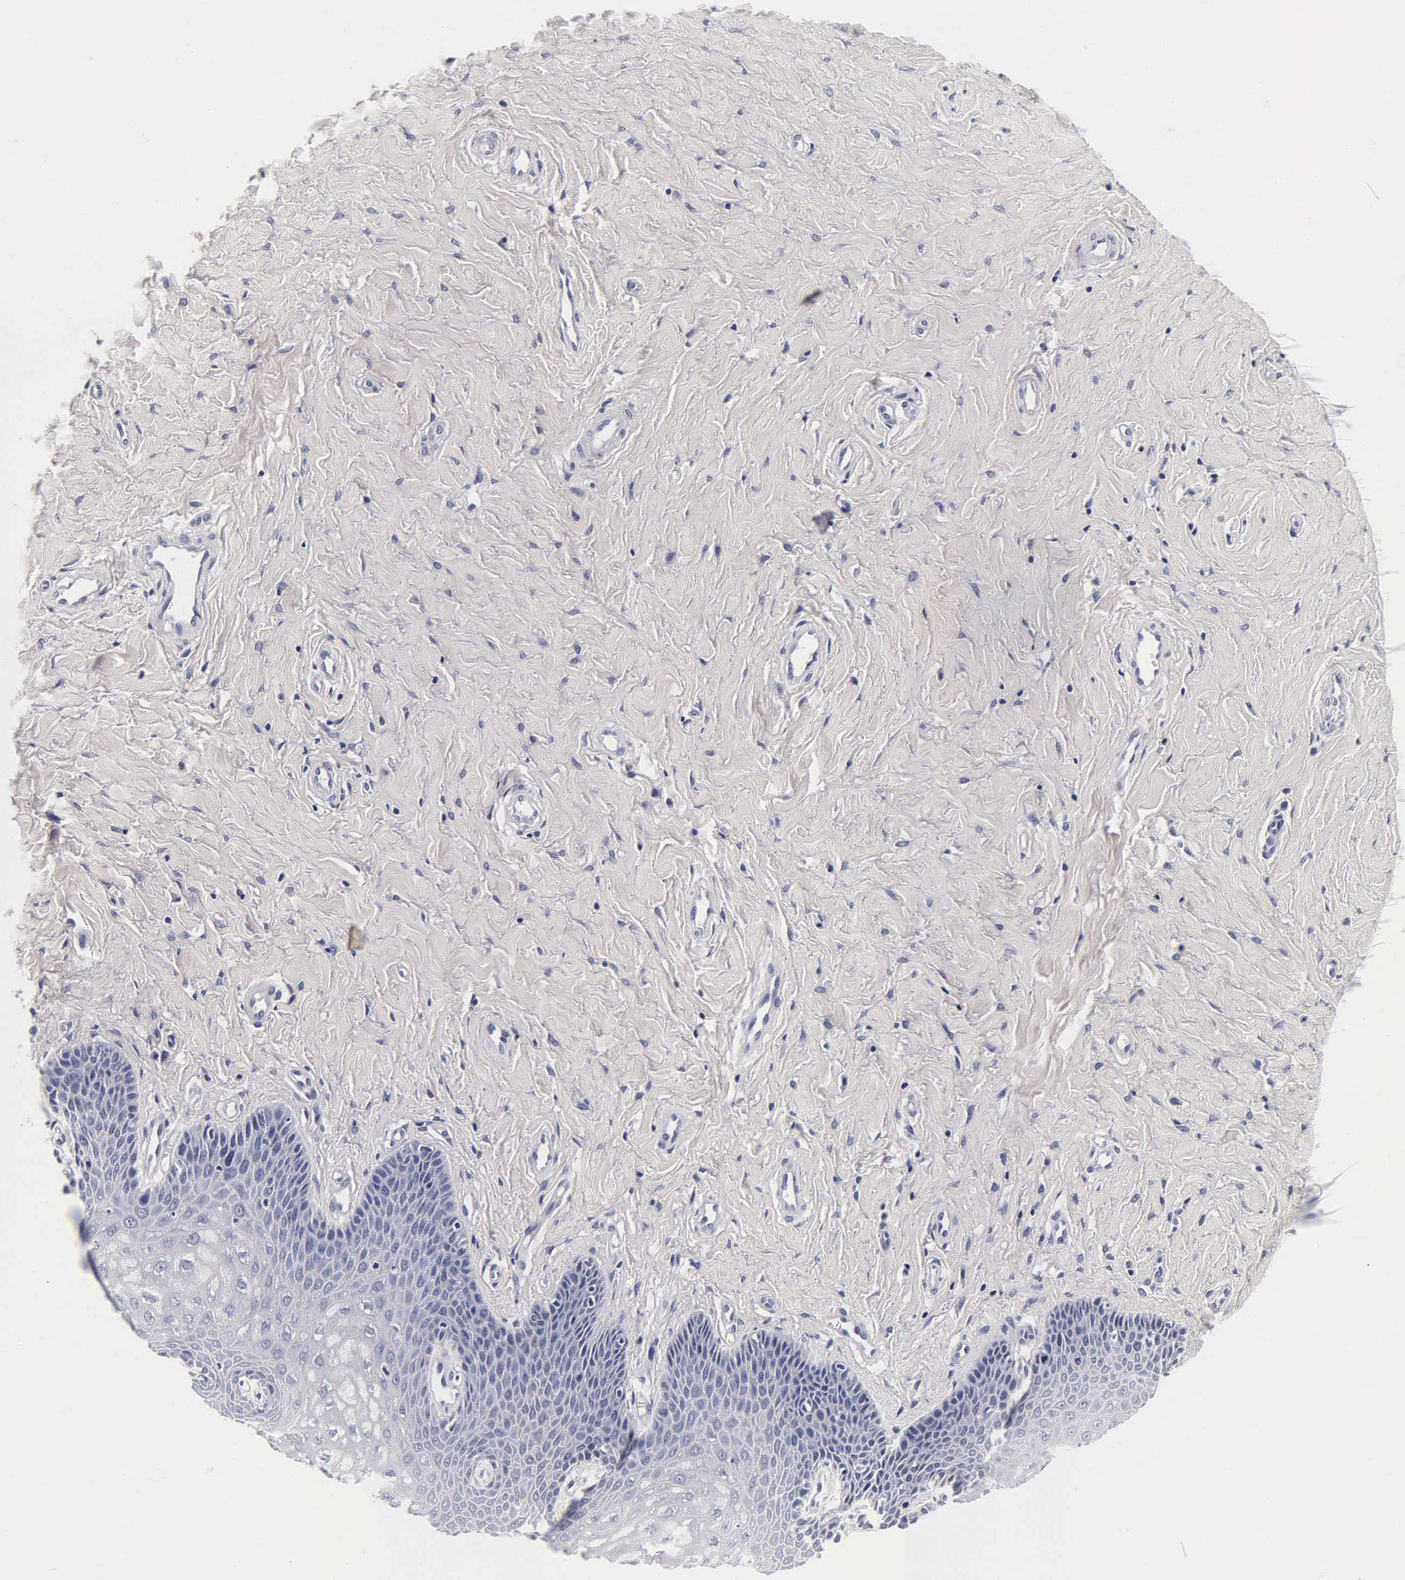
{"staining": {"intensity": "negative", "quantity": "none", "location": "none"}, "tissue": "vagina", "cell_type": "Squamous epithelial cells", "image_type": "normal", "snomed": [{"axis": "morphology", "description": "Normal tissue, NOS"}, {"axis": "topography", "description": "Vagina"}], "caption": "Immunohistochemical staining of normal human vagina reveals no significant expression in squamous epithelial cells. Brightfield microscopy of immunohistochemistry stained with DAB (3,3'-diaminobenzidine) (brown) and hematoxylin (blue), captured at high magnification.", "gene": "ACP3", "patient": {"sex": "female", "age": 68}}